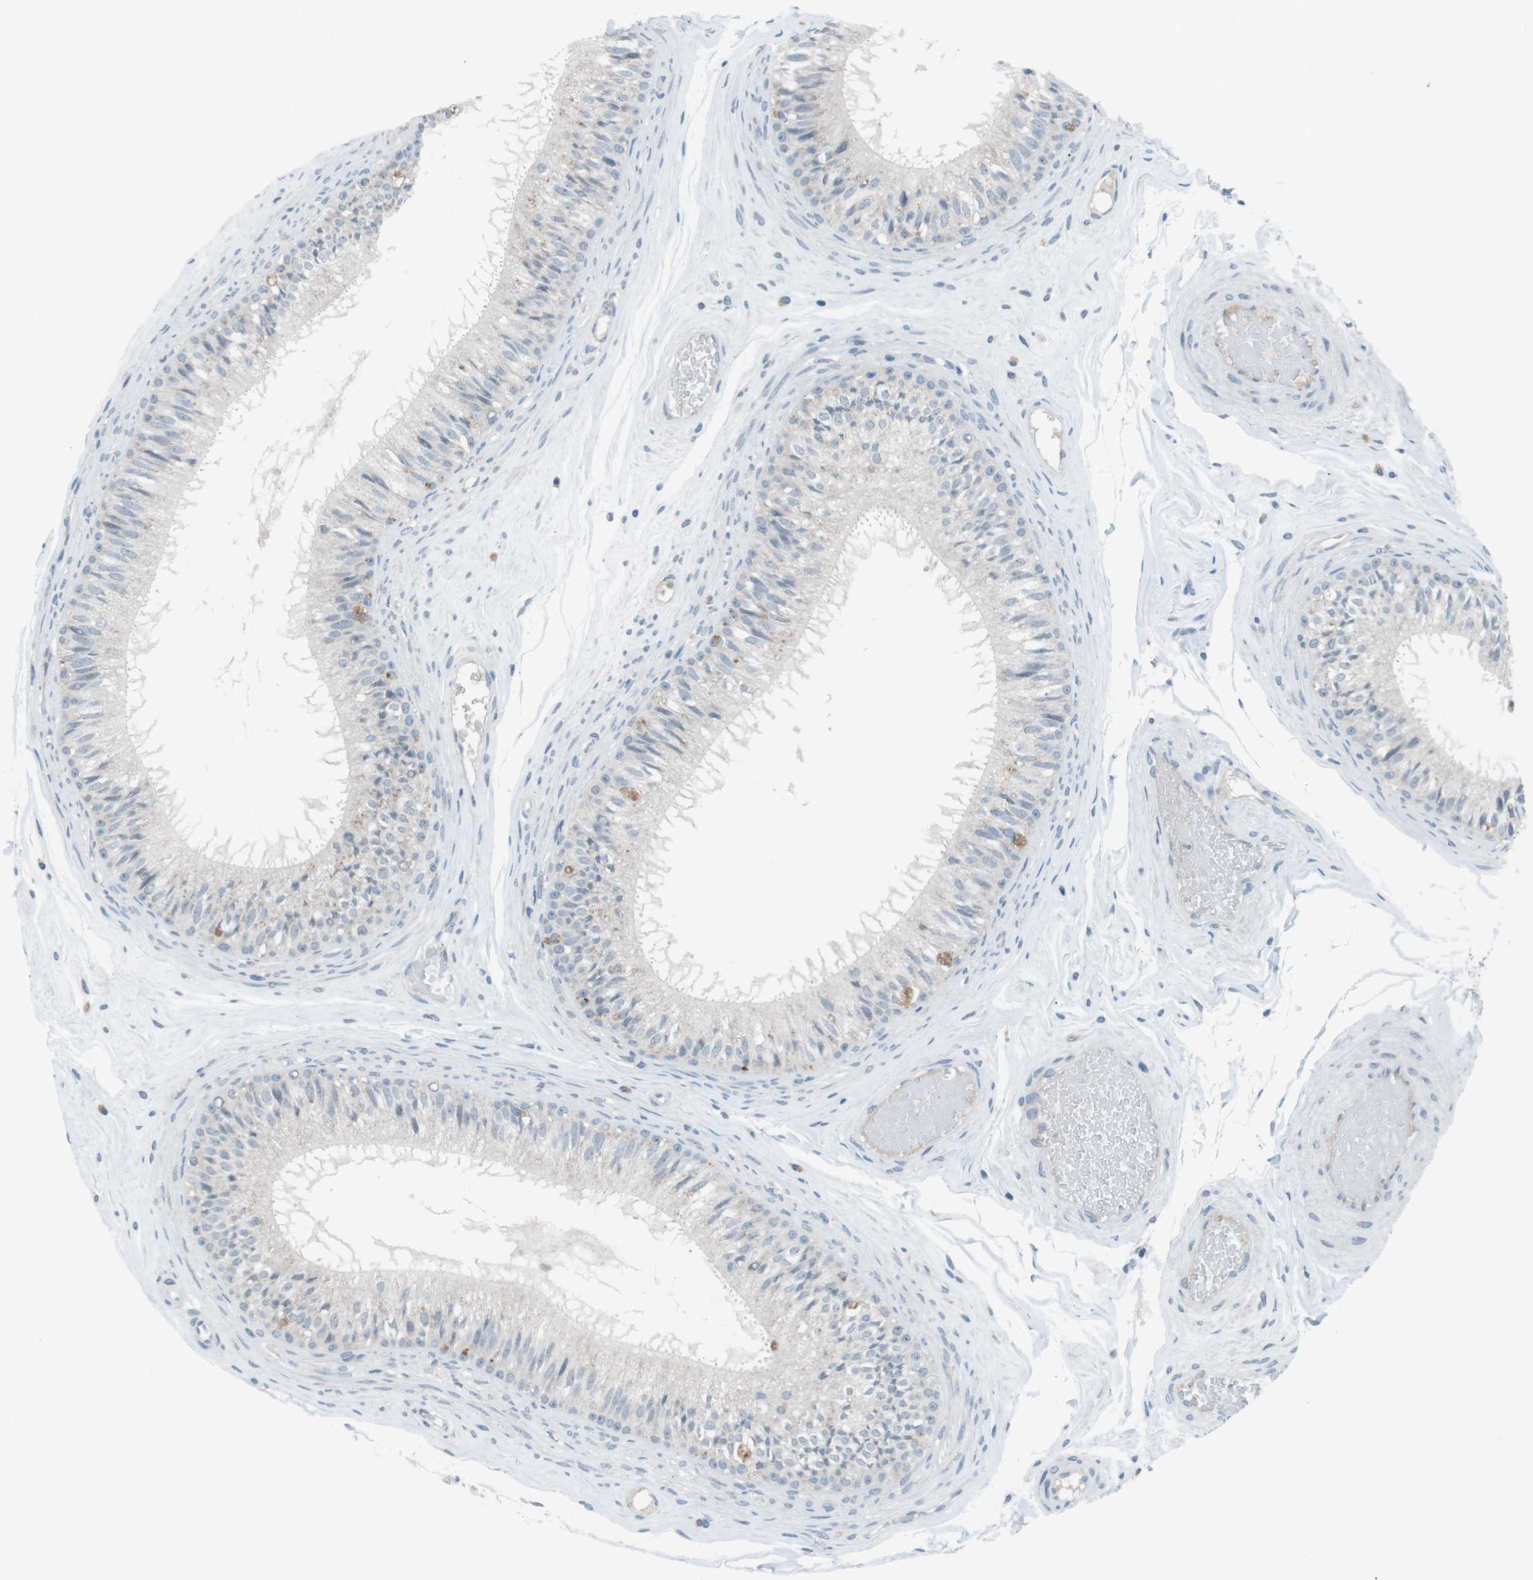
{"staining": {"intensity": "moderate", "quantity": "<25%", "location": "cytoplasmic/membranous"}, "tissue": "epididymis", "cell_type": "Glandular cells", "image_type": "normal", "snomed": [{"axis": "morphology", "description": "Normal tissue, NOS"}, {"axis": "topography", "description": "Testis"}, {"axis": "topography", "description": "Epididymis"}], "caption": "Brown immunohistochemical staining in normal epididymis reveals moderate cytoplasmic/membranous staining in about <25% of glandular cells.", "gene": "FCRLA", "patient": {"sex": "male", "age": 36}}